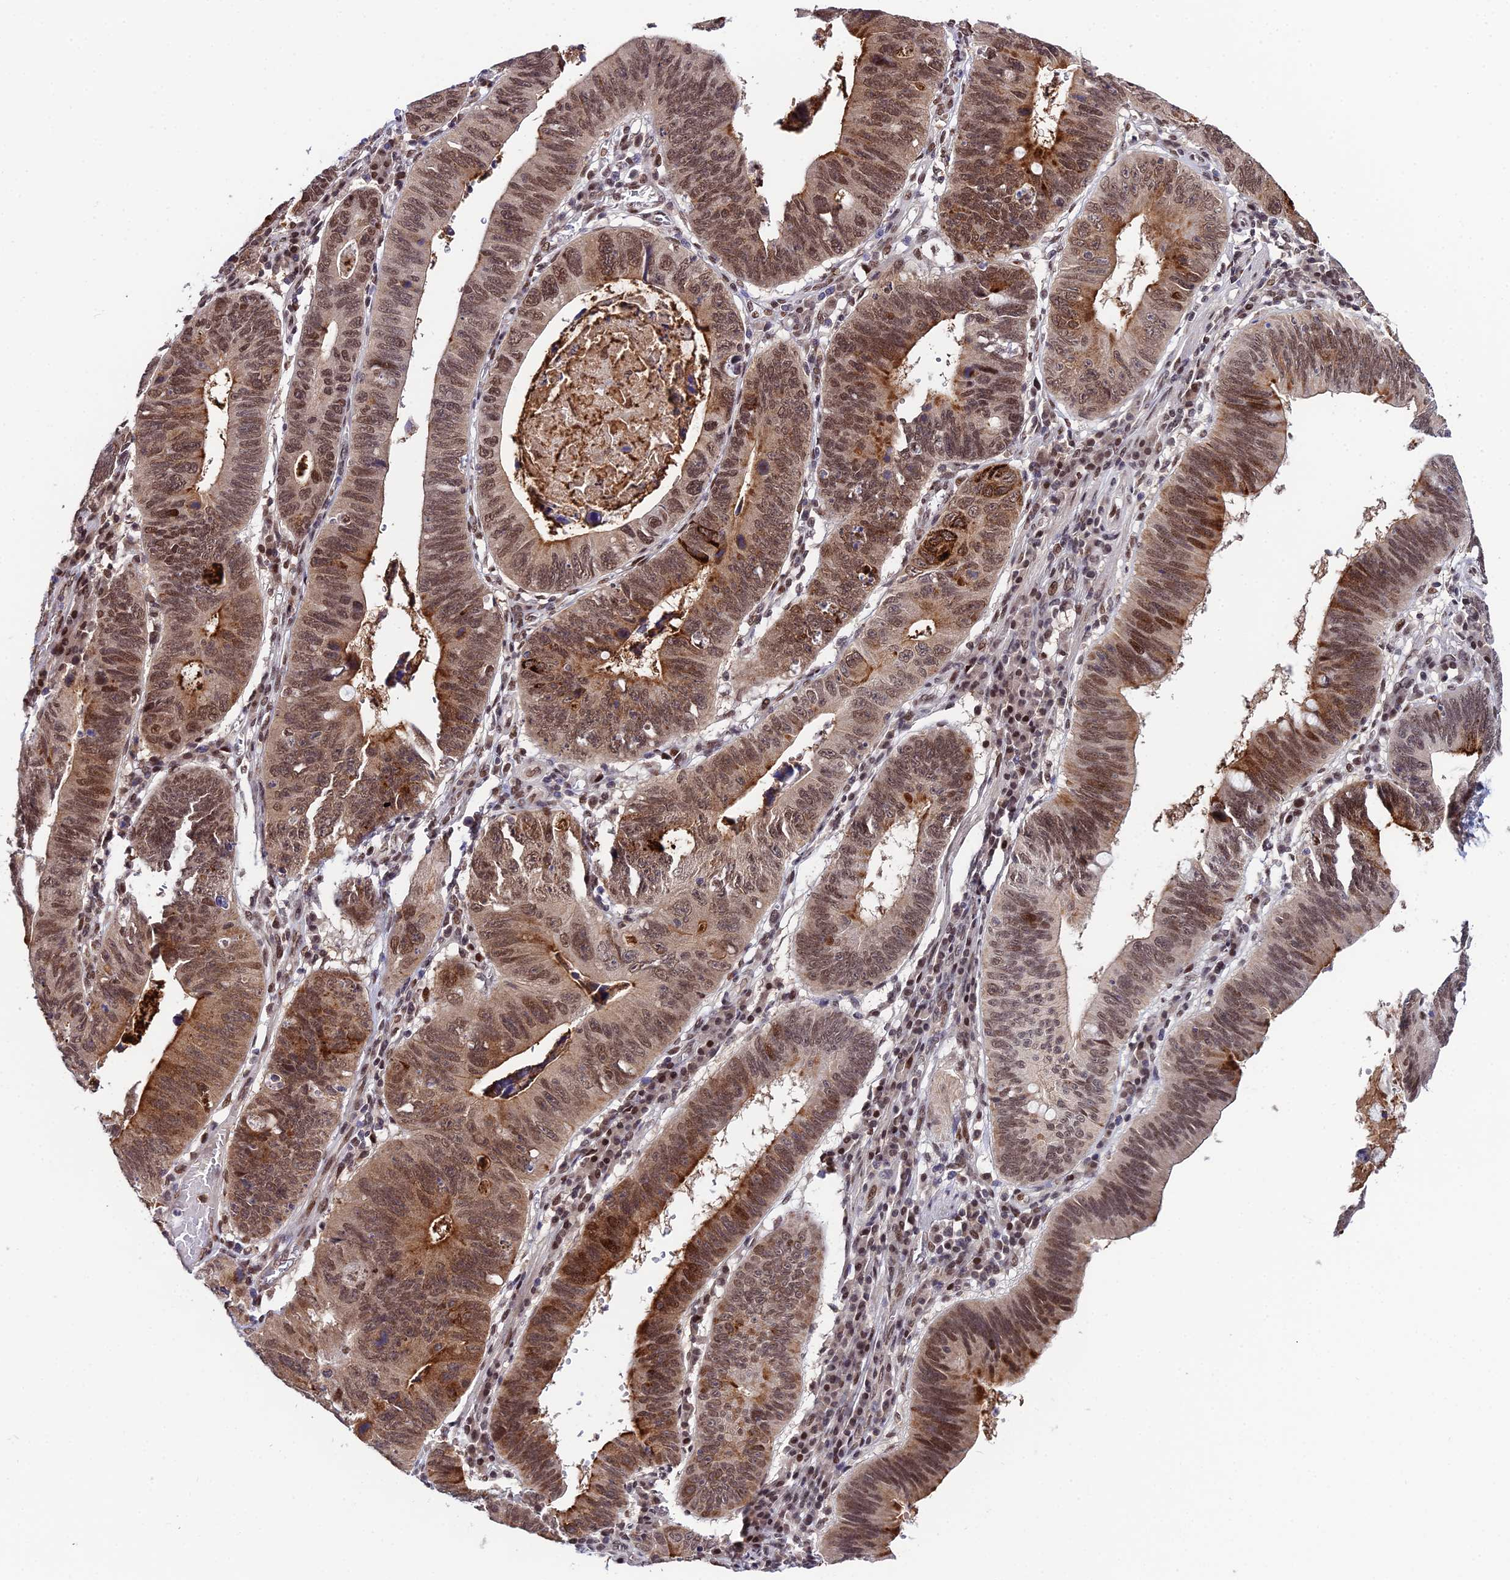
{"staining": {"intensity": "moderate", "quantity": ">75%", "location": "nuclear"}, "tissue": "stomach cancer", "cell_type": "Tumor cells", "image_type": "cancer", "snomed": [{"axis": "morphology", "description": "Adenocarcinoma, NOS"}, {"axis": "topography", "description": "Stomach"}], "caption": "Adenocarcinoma (stomach) stained with a brown dye reveals moderate nuclear positive expression in about >75% of tumor cells.", "gene": "SYT15", "patient": {"sex": "male", "age": 59}}